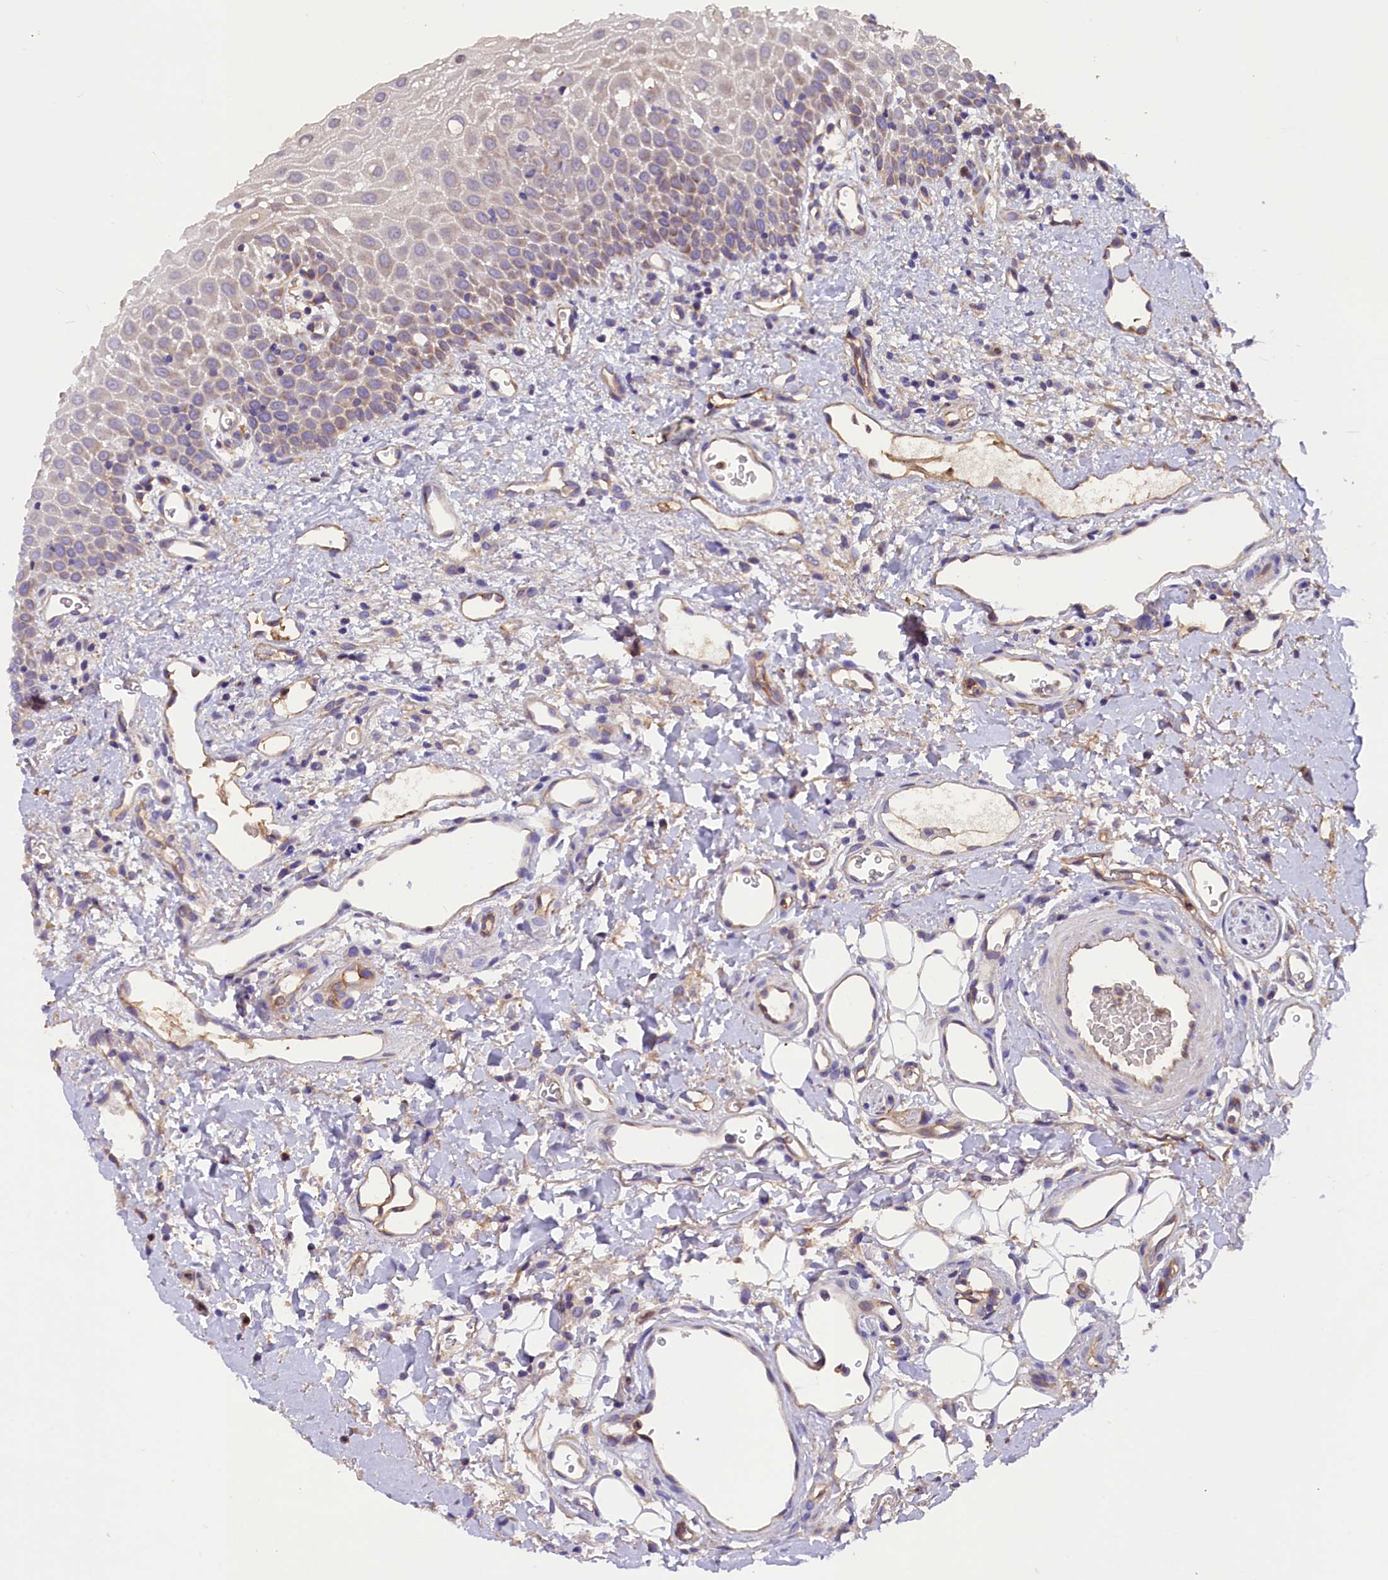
{"staining": {"intensity": "weak", "quantity": "<25%", "location": "cytoplasmic/membranous"}, "tissue": "oral mucosa", "cell_type": "Squamous epithelial cells", "image_type": "normal", "snomed": [{"axis": "morphology", "description": "Normal tissue, NOS"}, {"axis": "topography", "description": "Oral tissue"}], "caption": "Squamous epithelial cells are negative for brown protein staining in normal oral mucosa. The staining was performed using DAB to visualize the protein expression in brown, while the nuclei were stained in blue with hematoxylin (Magnification: 20x).", "gene": "ERMARD", "patient": {"sex": "female", "age": 70}}